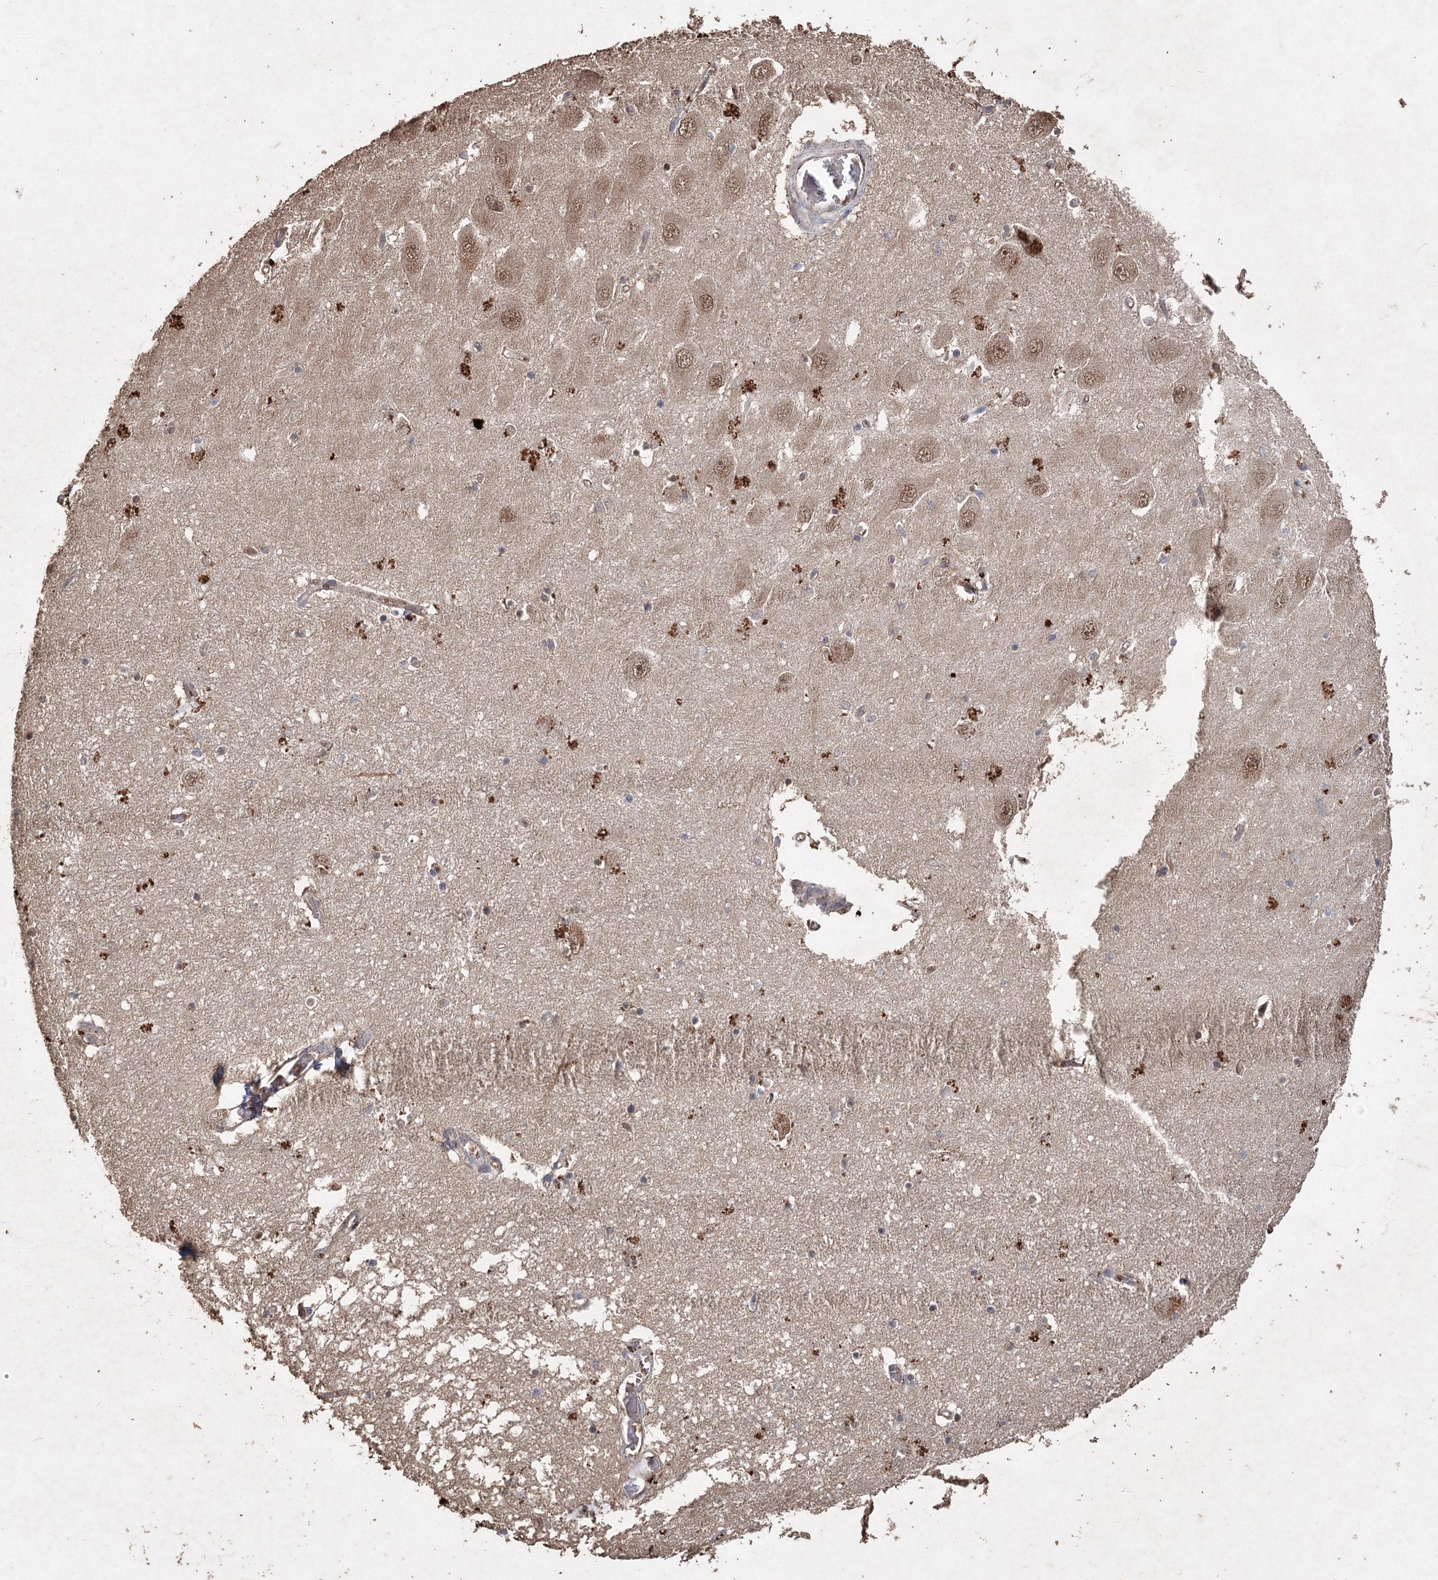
{"staining": {"intensity": "weak", "quantity": "25%-75%", "location": "cytoplasmic/membranous"}, "tissue": "hippocampus", "cell_type": "Glial cells", "image_type": "normal", "snomed": [{"axis": "morphology", "description": "Normal tissue, NOS"}, {"axis": "topography", "description": "Hippocampus"}], "caption": "Protein expression analysis of normal hippocampus exhibits weak cytoplasmic/membranous staining in about 25%-75% of glial cells. (brown staining indicates protein expression, while blue staining denotes nuclei).", "gene": "FBXO7", "patient": {"sex": "male", "age": 70}}